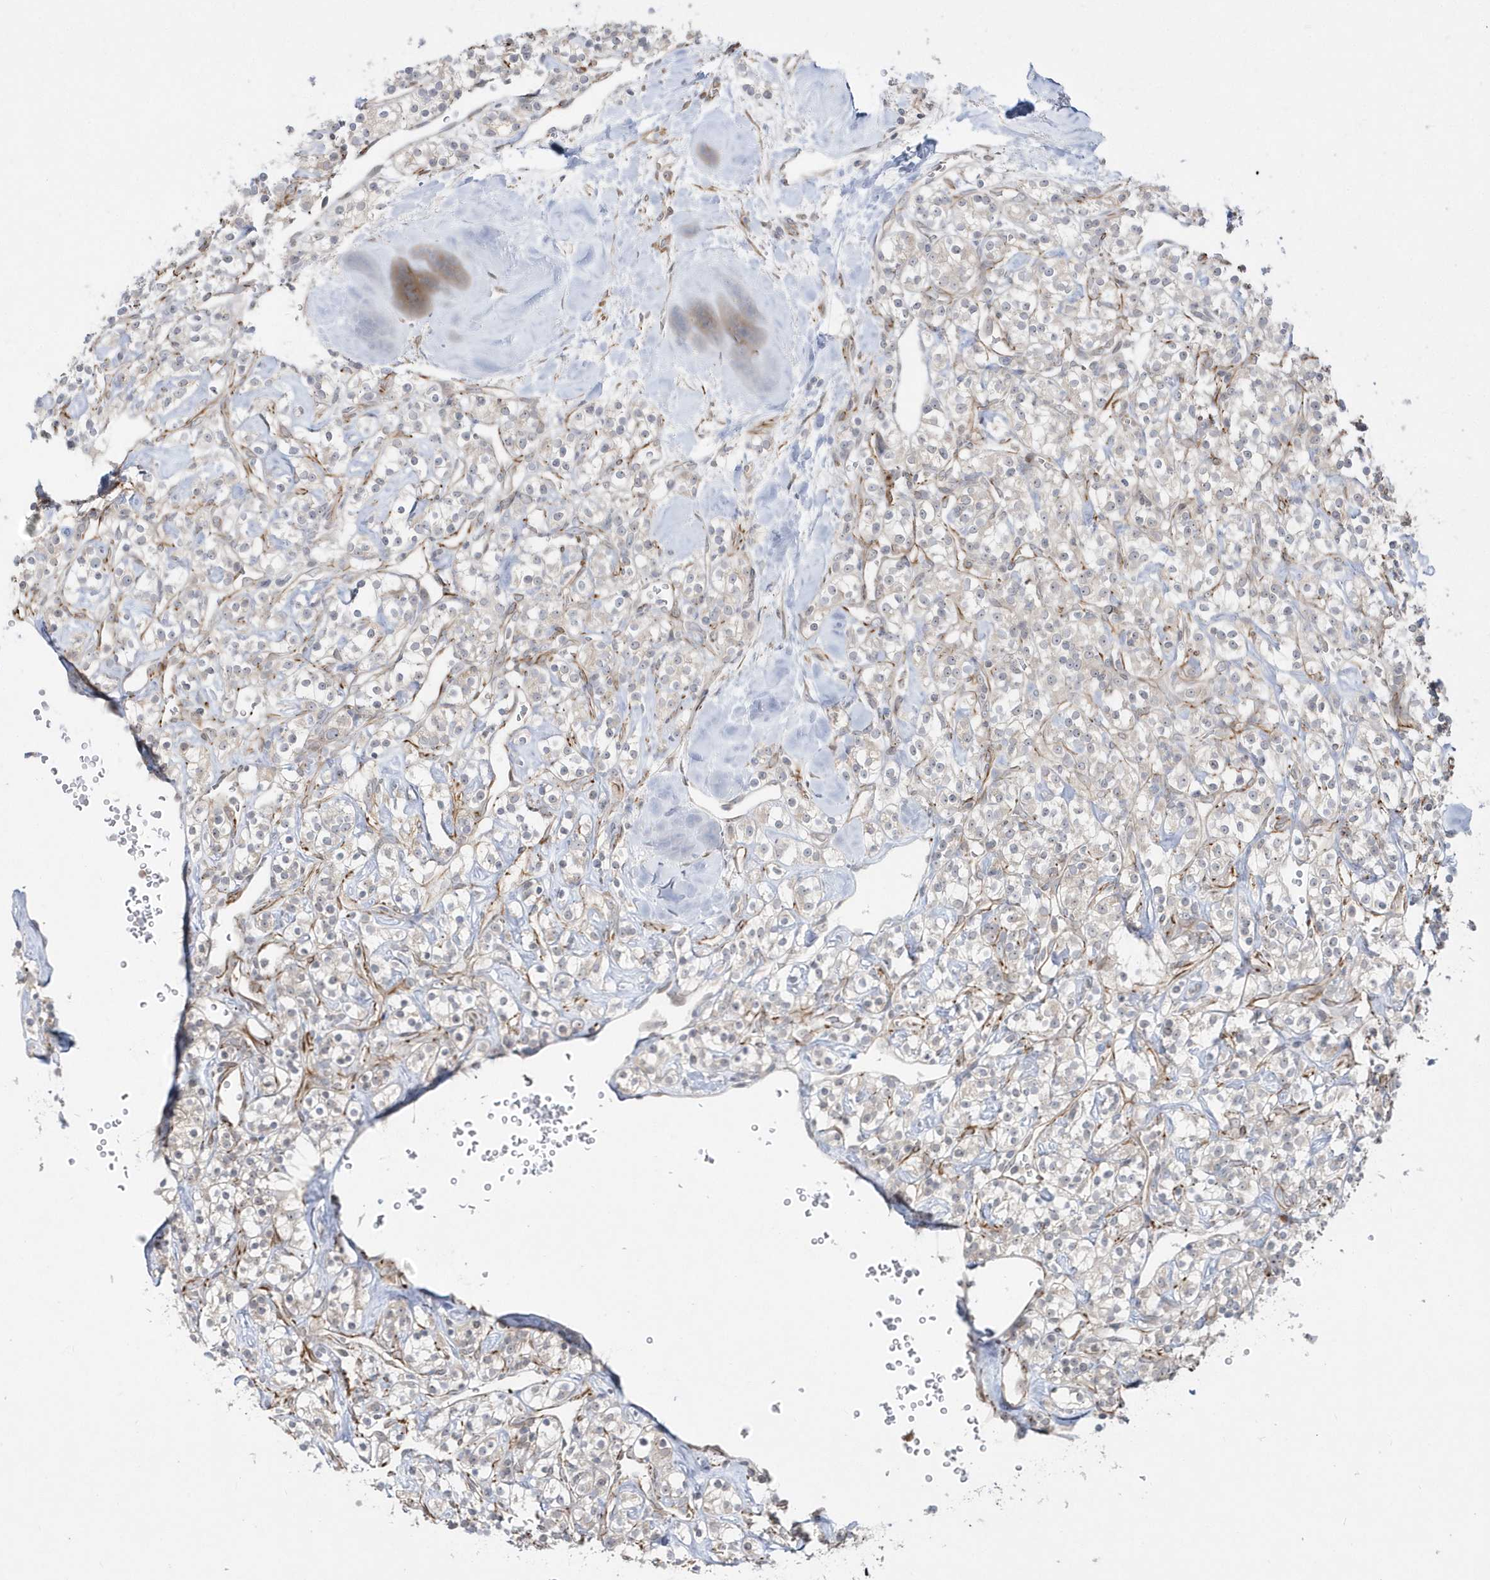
{"staining": {"intensity": "negative", "quantity": "none", "location": "none"}, "tissue": "renal cancer", "cell_type": "Tumor cells", "image_type": "cancer", "snomed": [{"axis": "morphology", "description": "Adenocarcinoma, NOS"}, {"axis": "topography", "description": "Kidney"}], "caption": "Immunohistochemistry histopathology image of neoplastic tissue: human renal cancer (adenocarcinoma) stained with DAB exhibits no significant protein staining in tumor cells.", "gene": "DHX57", "patient": {"sex": "male", "age": 77}}